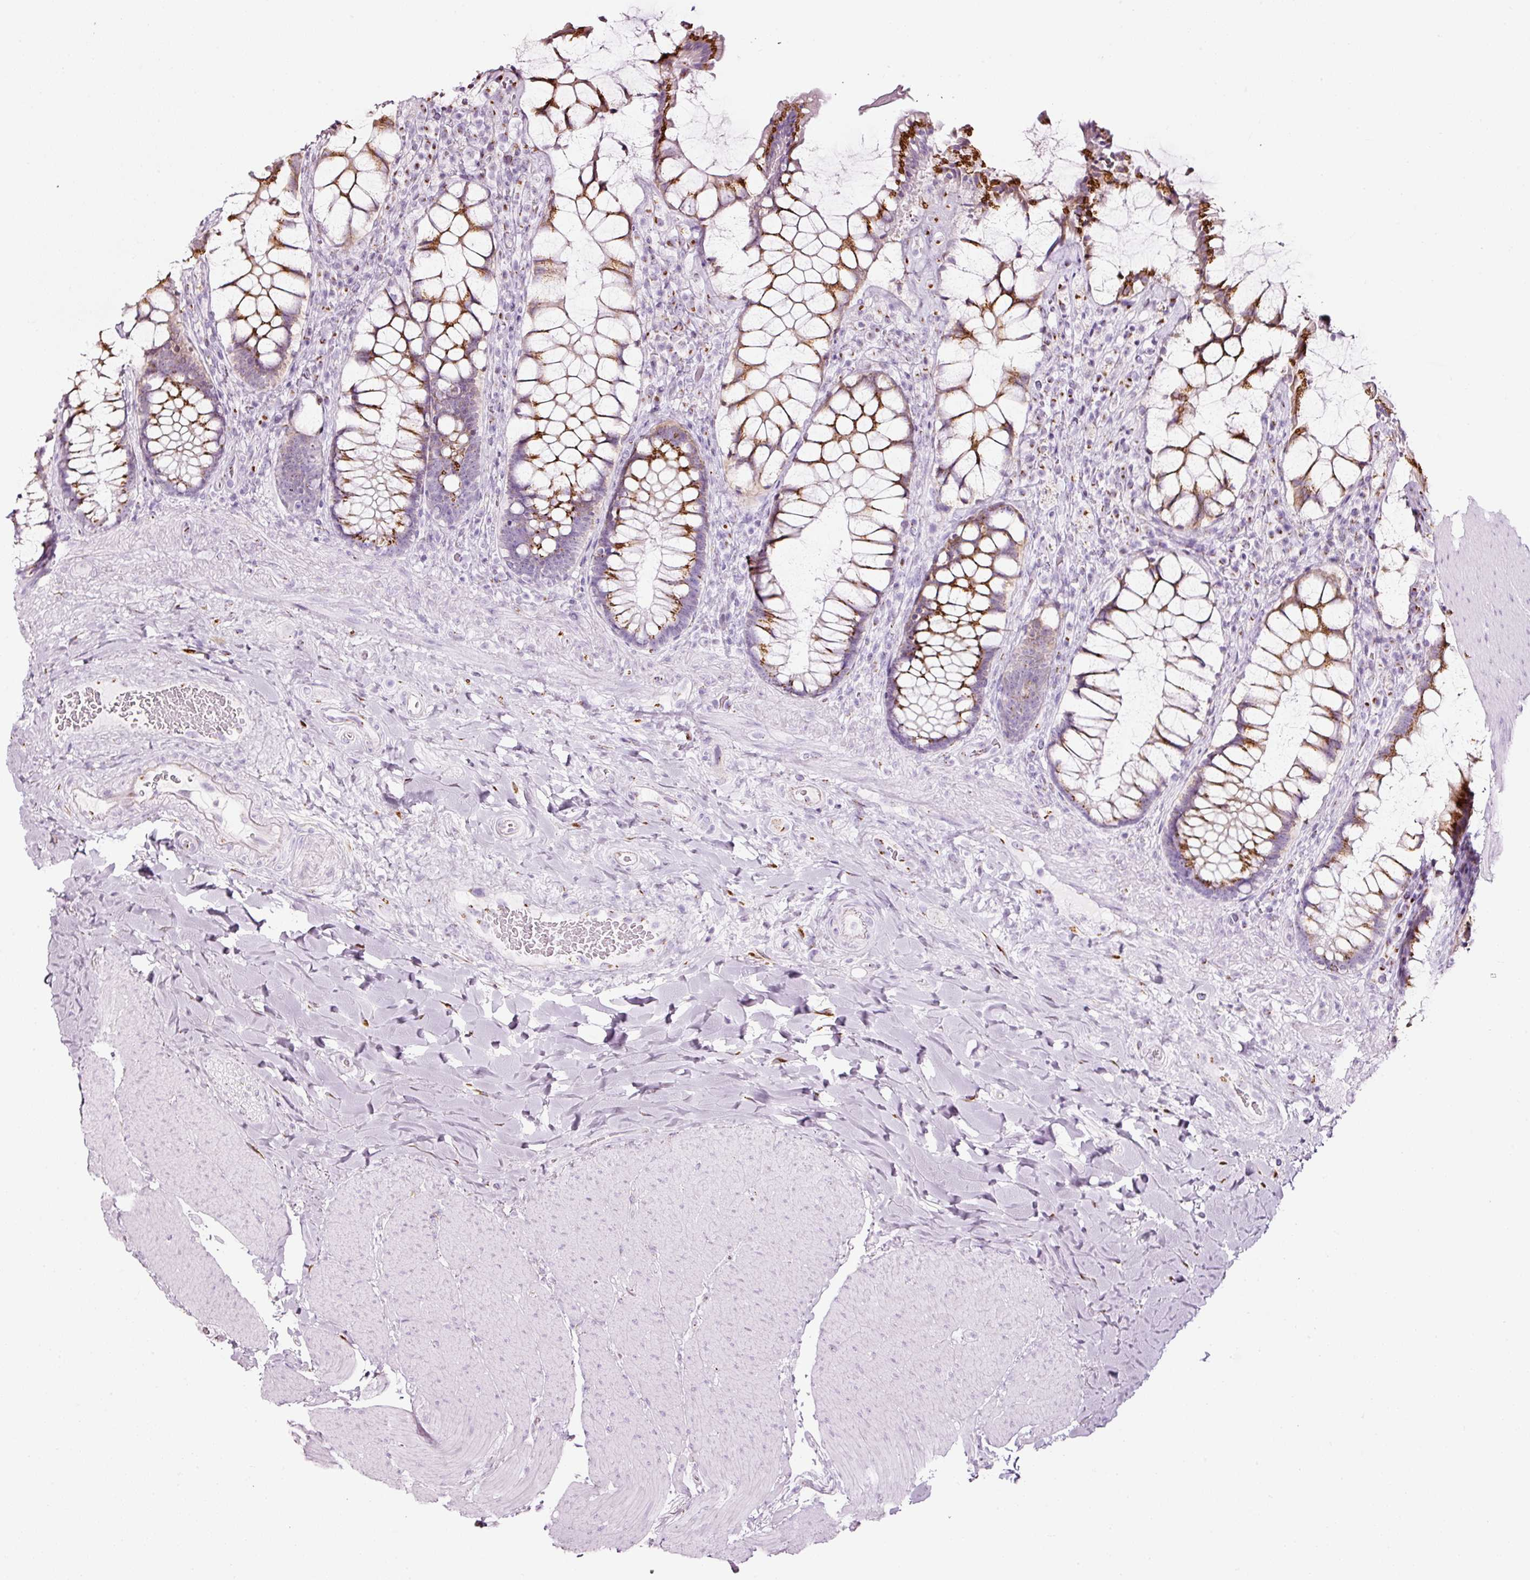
{"staining": {"intensity": "strong", "quantity": "25%-75%", "location": "cytoplasmic/membranous"}, "tissue": "rectum", "cell_type": "Glandular cells", "image_type": "normal", "snomed": [{"axis": "morphology", "description": "Normal tissue, NOS"}, {"axis": "topography", "description": "Rectum"}], "caption": "Immunohistochemical staining of unremarkable rectum demonstrates high levels of strong cytoplasmic/membranous staining in approximately 25%-75% of glandular cells. Immunohistochemistry (ihc) stains the protein of interest in brown and the nuclei are stained blue.", "gene": "SDF4", "patient": {"sex": "female", "age": 58}}